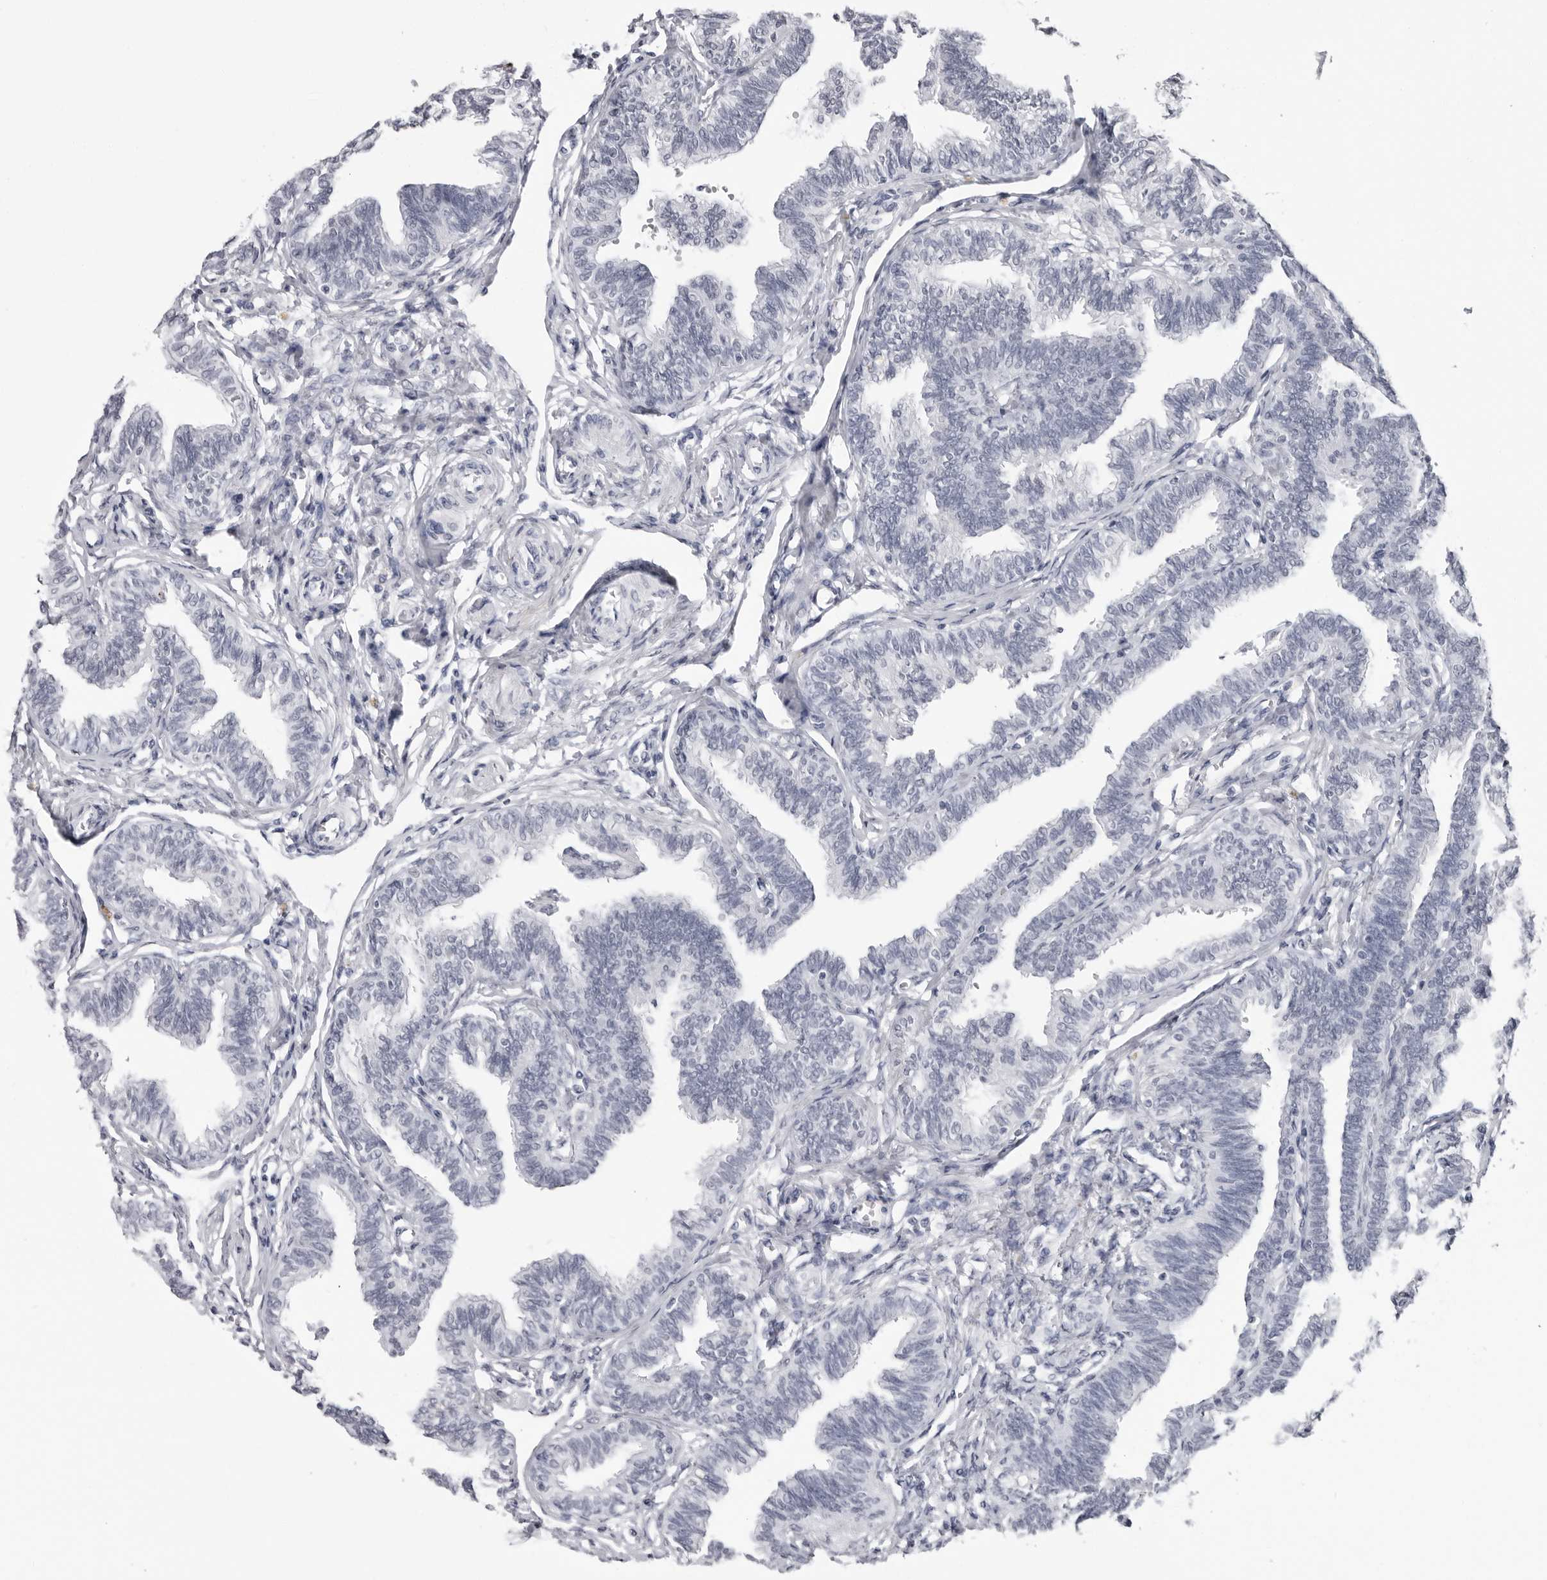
{"staining": {"intensity": "negative", "quantity": "none", "location": "none"}, "tissue": "fallopian tube", "cell_type": "Glandular cells", "image_type": "normal", "snomed": [{"axis": "morphology", "description": "Normal tissue, NOS"}, {"axis": "topography", "description": "Fallopian tube"}, {"axis": "topography", "description": "Ovary"}], "caption": "Glandular cells show no significant protein positivity in unremarkable fallopian tube. Nuclei are stained in blue.", "gene": "HEPACAM", "patient": {"sex": "female", "age": 23}}